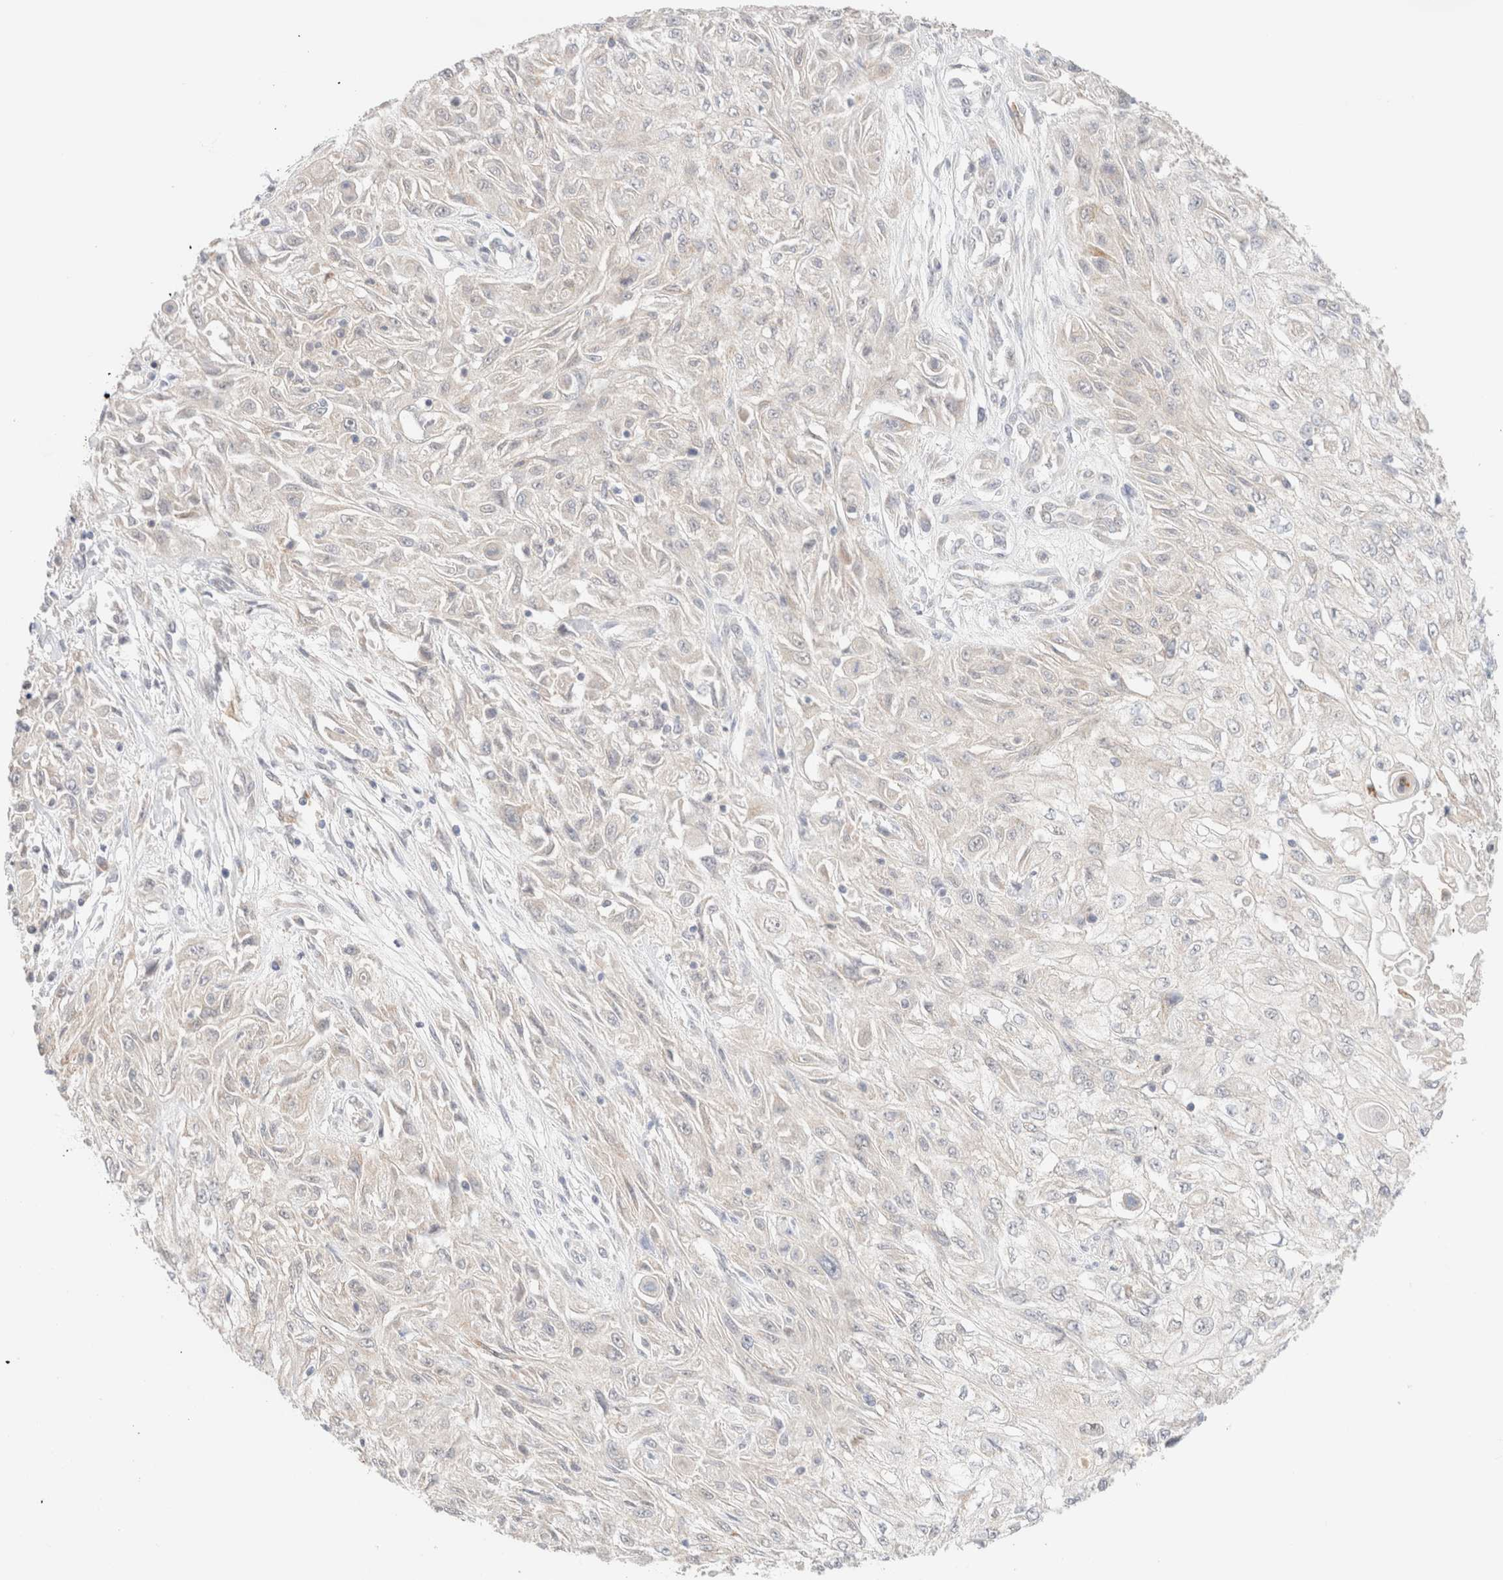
{"staining": {"intensity": "negative", "quantity": "none", "location": "none"}, "tissue": "skin cancer", "cell_type": "Tumor cells", "image_type": "cancer", "snomed": [{"axis": "morphology", "description": "Squamous cell carcinoma, NOS"}, {"axis": "morphology", "description": "Squamous cell carcinoma, metastatic, NOS"}, {"axis": "topography", "description": "Skin"}, {"axis": "topography", "description": "Lymph node"}], "caption": "Tumor cells show no significant expression in skin cancer (metastatic squamous cell carcinoma).", "gene": "SGSM2", "patient": {"sex": "male", "age": 75}}